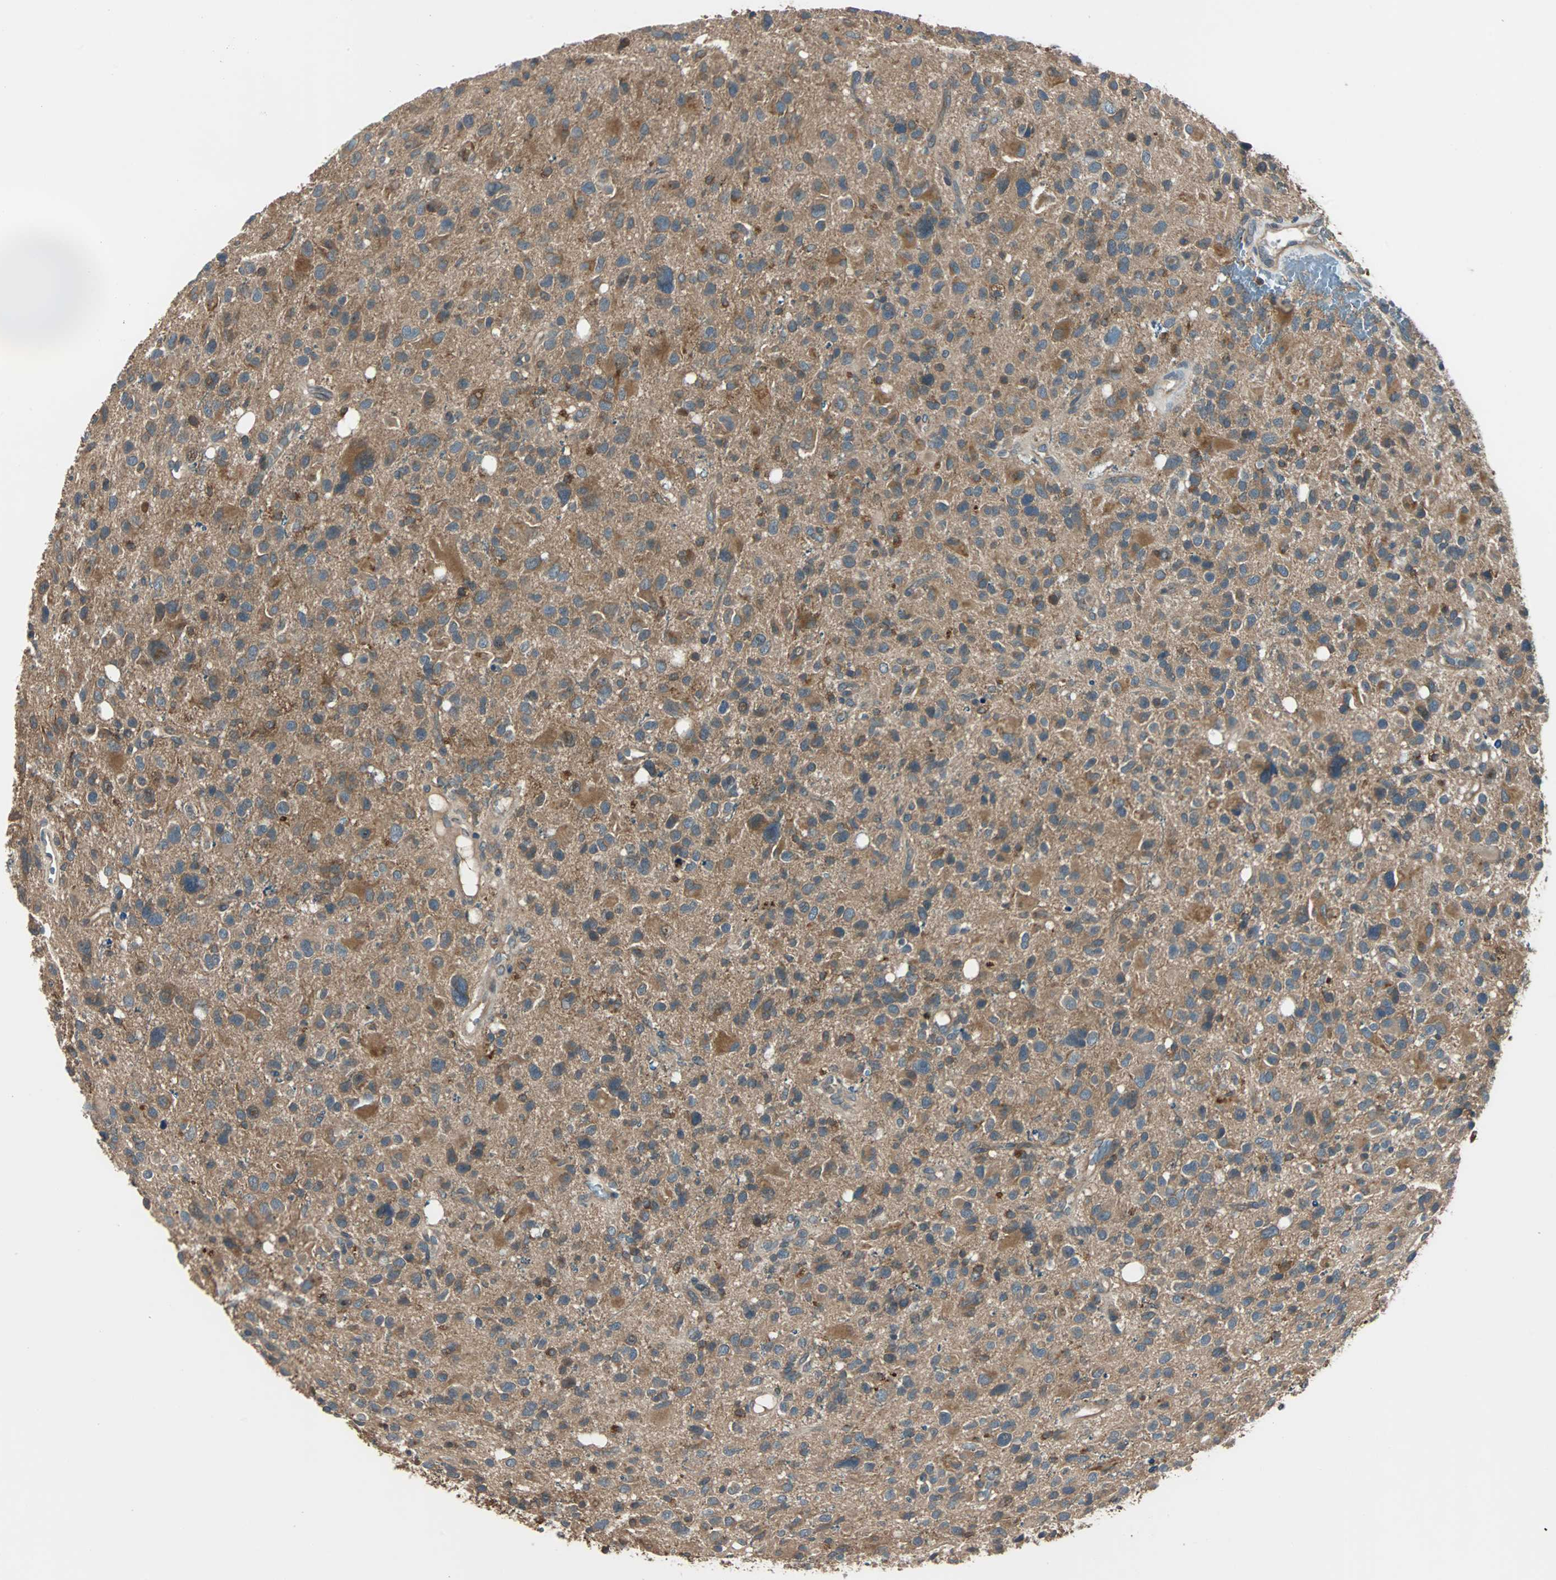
{"staining": {"intensity": "moderate", "quantity": "<25%", "location": "cytoplasmic/membranous"}, "tissue": "glioma", "cell_type": "Tumor cells", "image_type": "cancer", "snomed": [{"axis": "morphology", "description": "Glioma, malignant, High grade"}, {"axis": "topography", "description": "Brain"}], "caption": "Glioma stained for a protein (brown) exhibits moderate cytoplasmic/membranous positive positivity in approximately <25% of tumor cells.", "gene": "ARF1", "patient": {"sex": "male", "age": 48}}